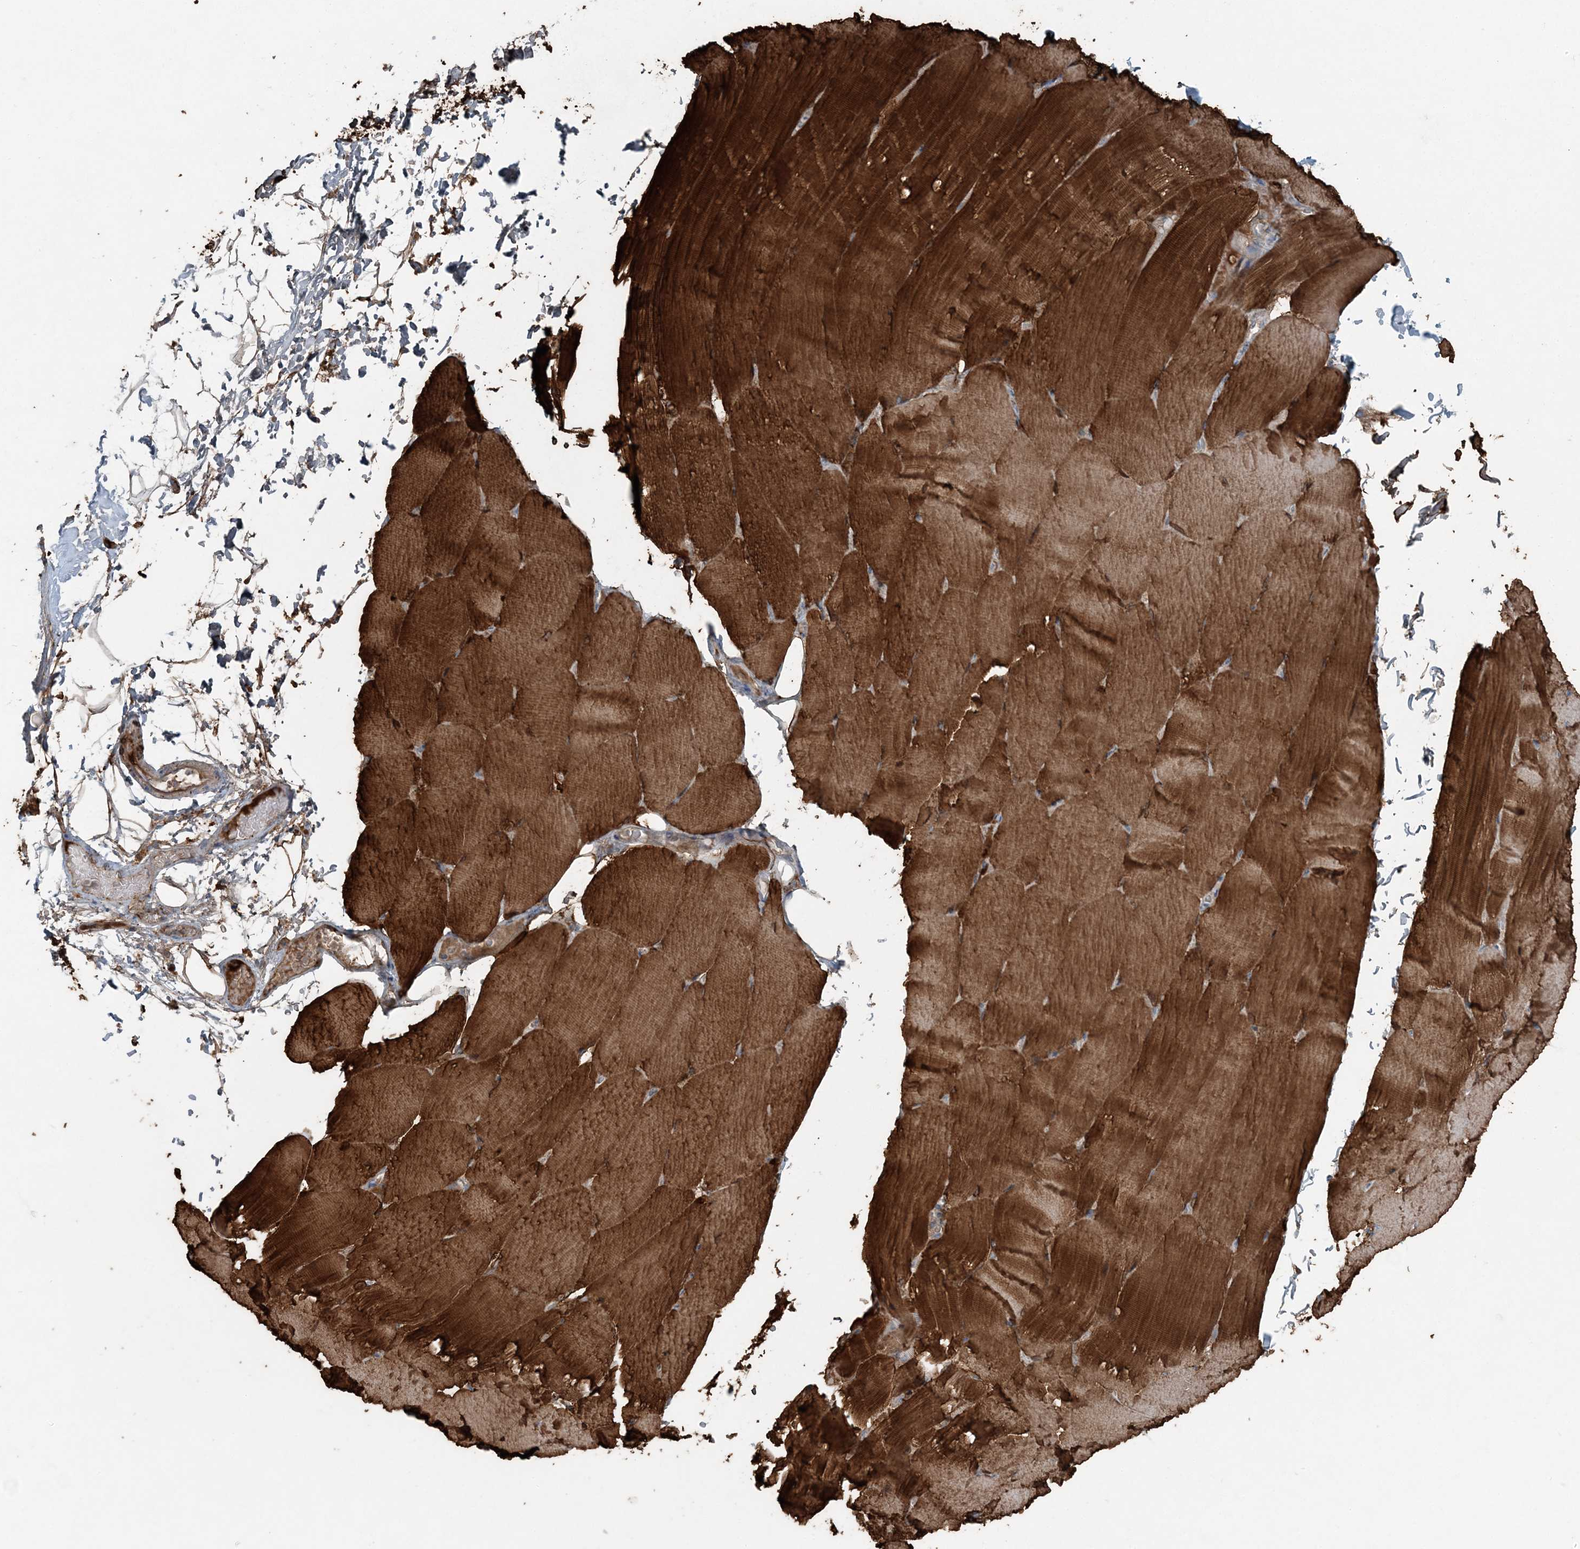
{"staining": {"intensity": "strong", "quantity": ">75%", "location": "cytoplasmic/membranous"}, "tissue": "skeletal muscle", "cell_type": "Myocytes", "image_type": "normal", "snomed": [{"axis": "morphology", "description": "Normal tissue, NOS"}, {"axis": "topography", "description": "Skeletal muscle"}, {"axis": "topography", "description": "Parathyroid gland"}], "caption": "High-power microscopy captured an IHC image of benign skeletal muscle, revealing strong cytoplasmic/membranous positivity in about >75% of myocytes. Ihc stains the protein of interest in brown and the nuclei are stained blue.", "gene": "KY", "patient": {"sex": "female", "age": 37}}